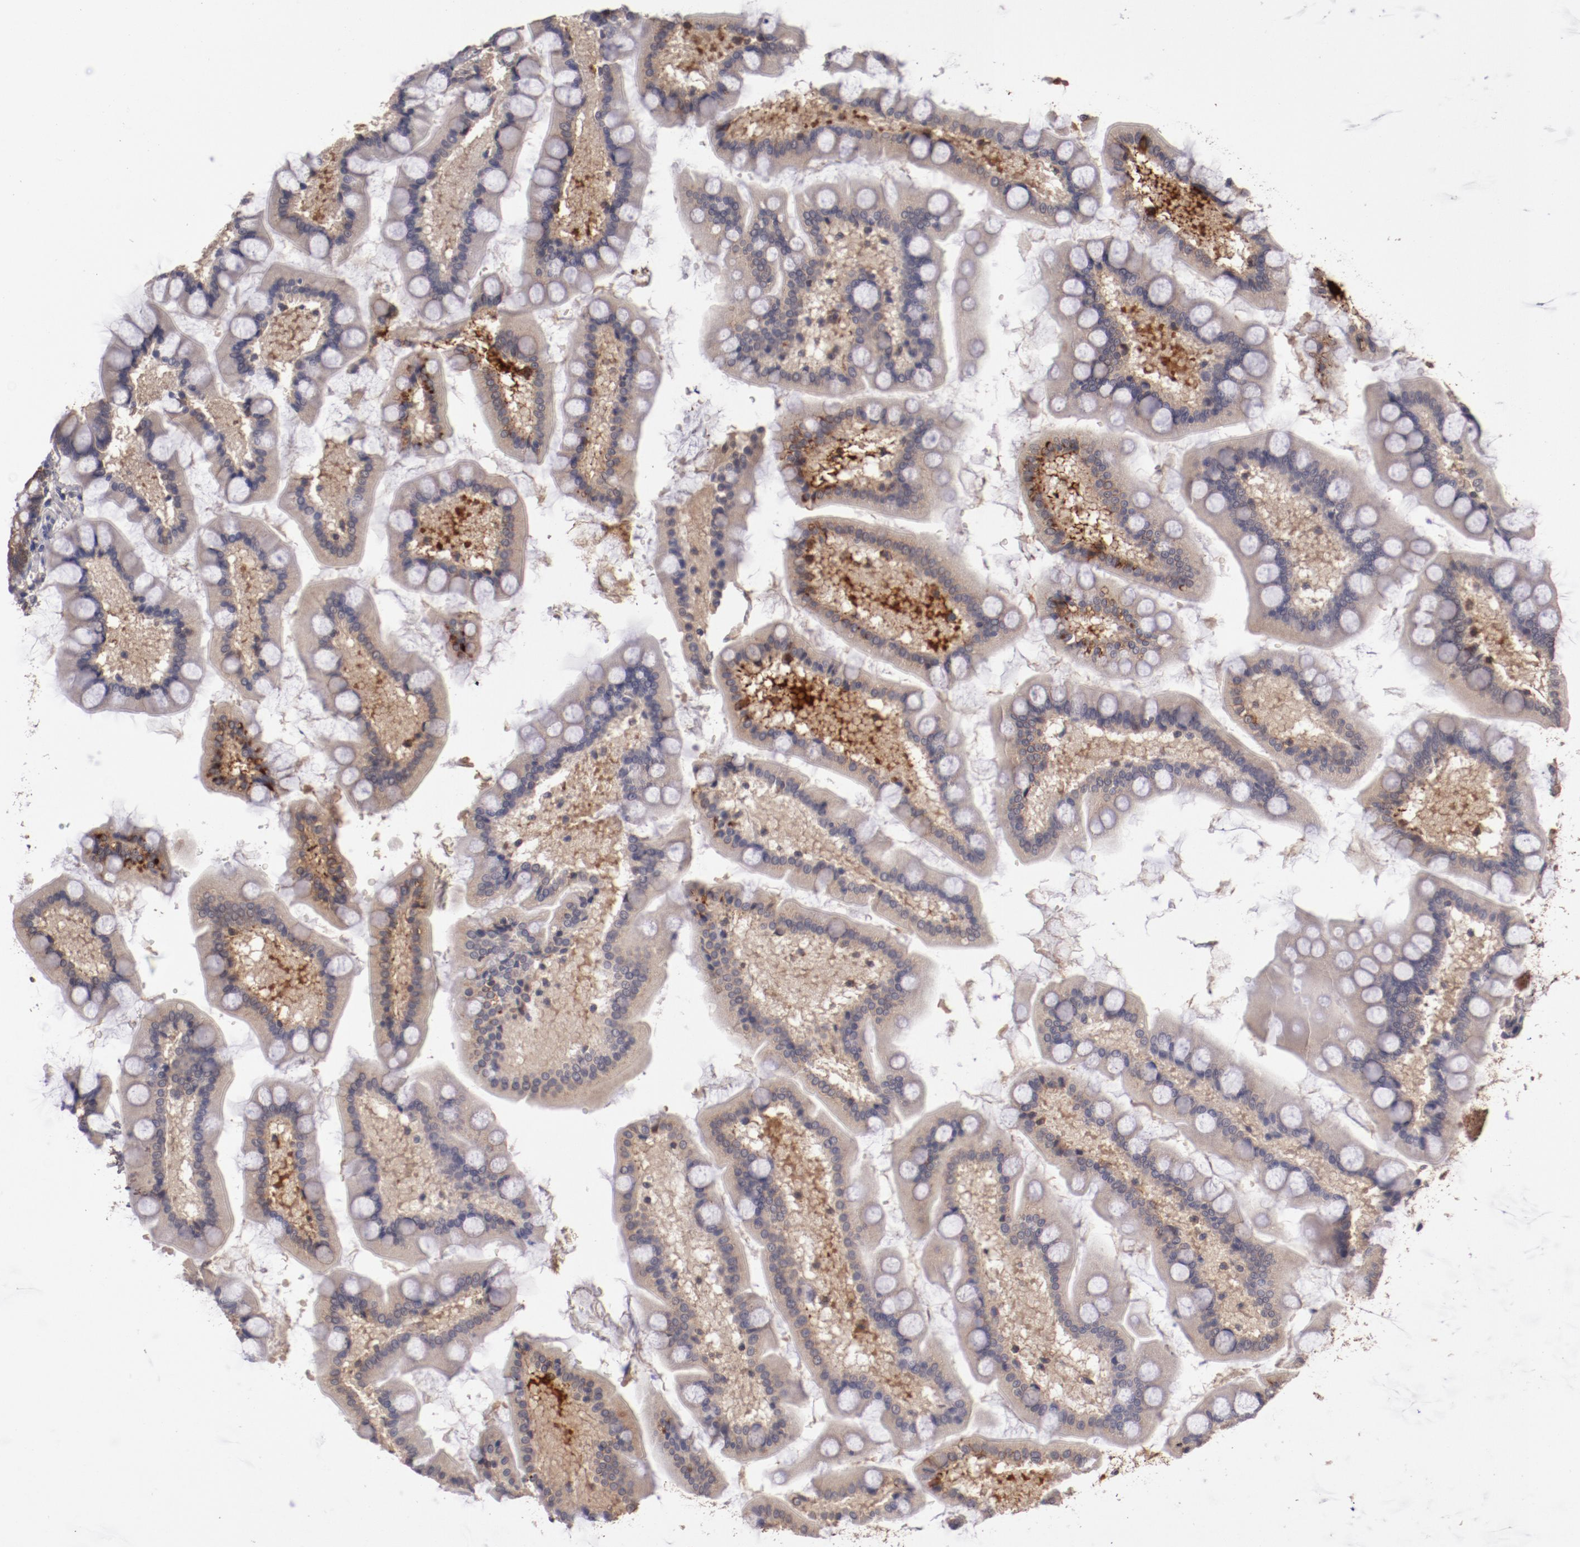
{"staining": {"intensity": "weak", "quantity": ">75%", "location": "cytoplasmic/membranous"}, "tissue": "small intestine", "cell_type": "Glandular cells", "image_type": "normal", "snomed": [{"axis": "morphology", "description": "Normal tissue, NOS"}, {"axis": "topography", "description": "Small intestine"}], "caption": "IHC (DAB (3,3'-diaminobenzidine)) staining of benign small intestine exhibits weak cytoplasmic/membranous protein staining in approximately >75% of glandular cells. (Stains: DAB (3,3'-diaminobenzidine) in brown, nuclei in blue, Microscopy: brightfield microscopy at high magnification).", "gene": "CP", "patient": {"sex": "male", "age": 41}}